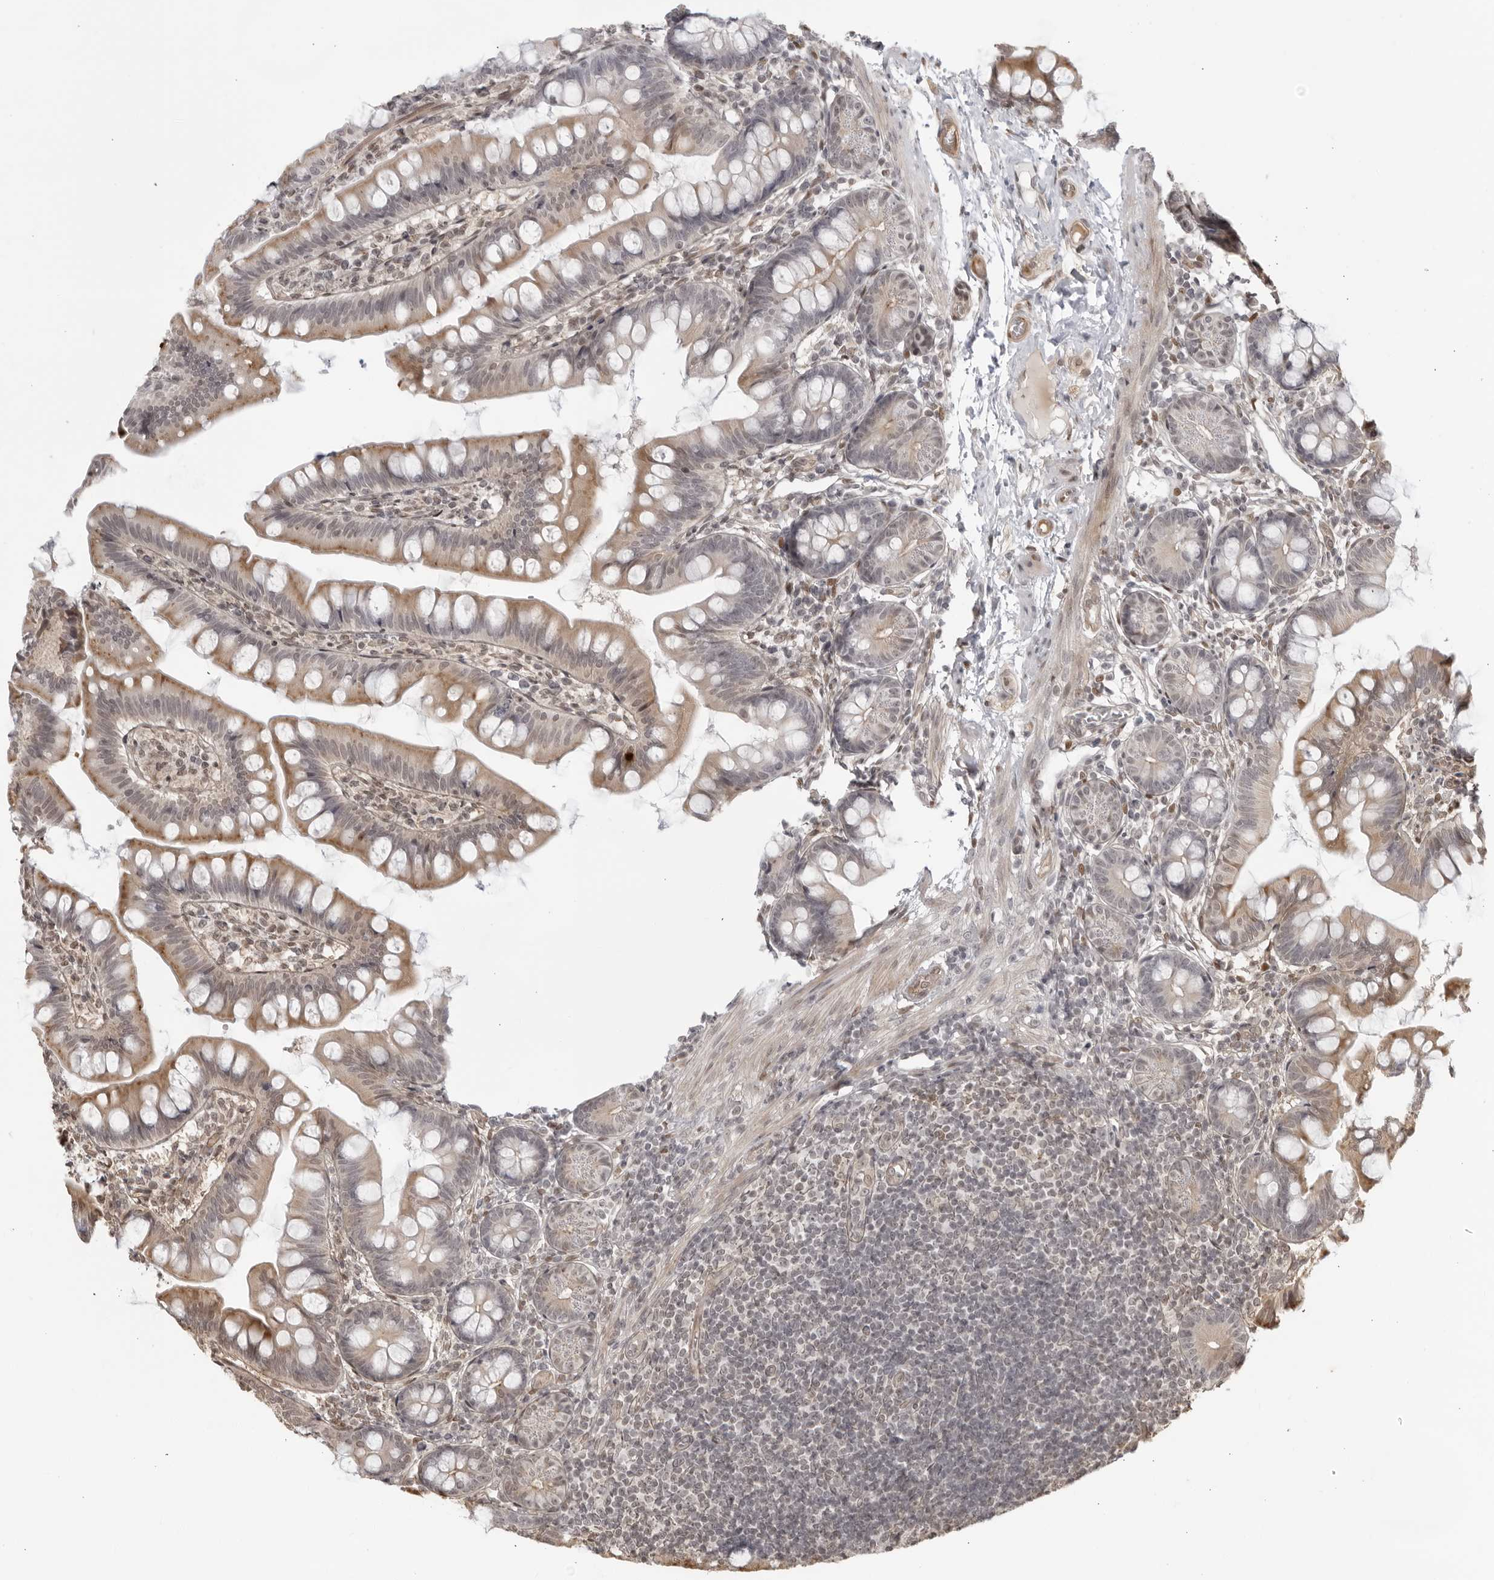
{"staining": {"intensity": "moderate", "quantity": "25%-75%", "location": "cytoplasmic/membranous"}, "tissue": "small intestine", "cell_type": "Glandular cells", "image_type": "normal", "snomed": [{"axis": "morphology", "description": "Normal tissue, NOS"}, {"axis": "topography", "description": "Small intestine"}], "caption": "Protein staining of normal small intestine reveals moderate cytoplasmic/membranous expression in approximately 25%-75% of glandular cells. Nuclei are stained in blue.", "gene": "TCF21", "patient": {"sex": "male", "age": 7}}